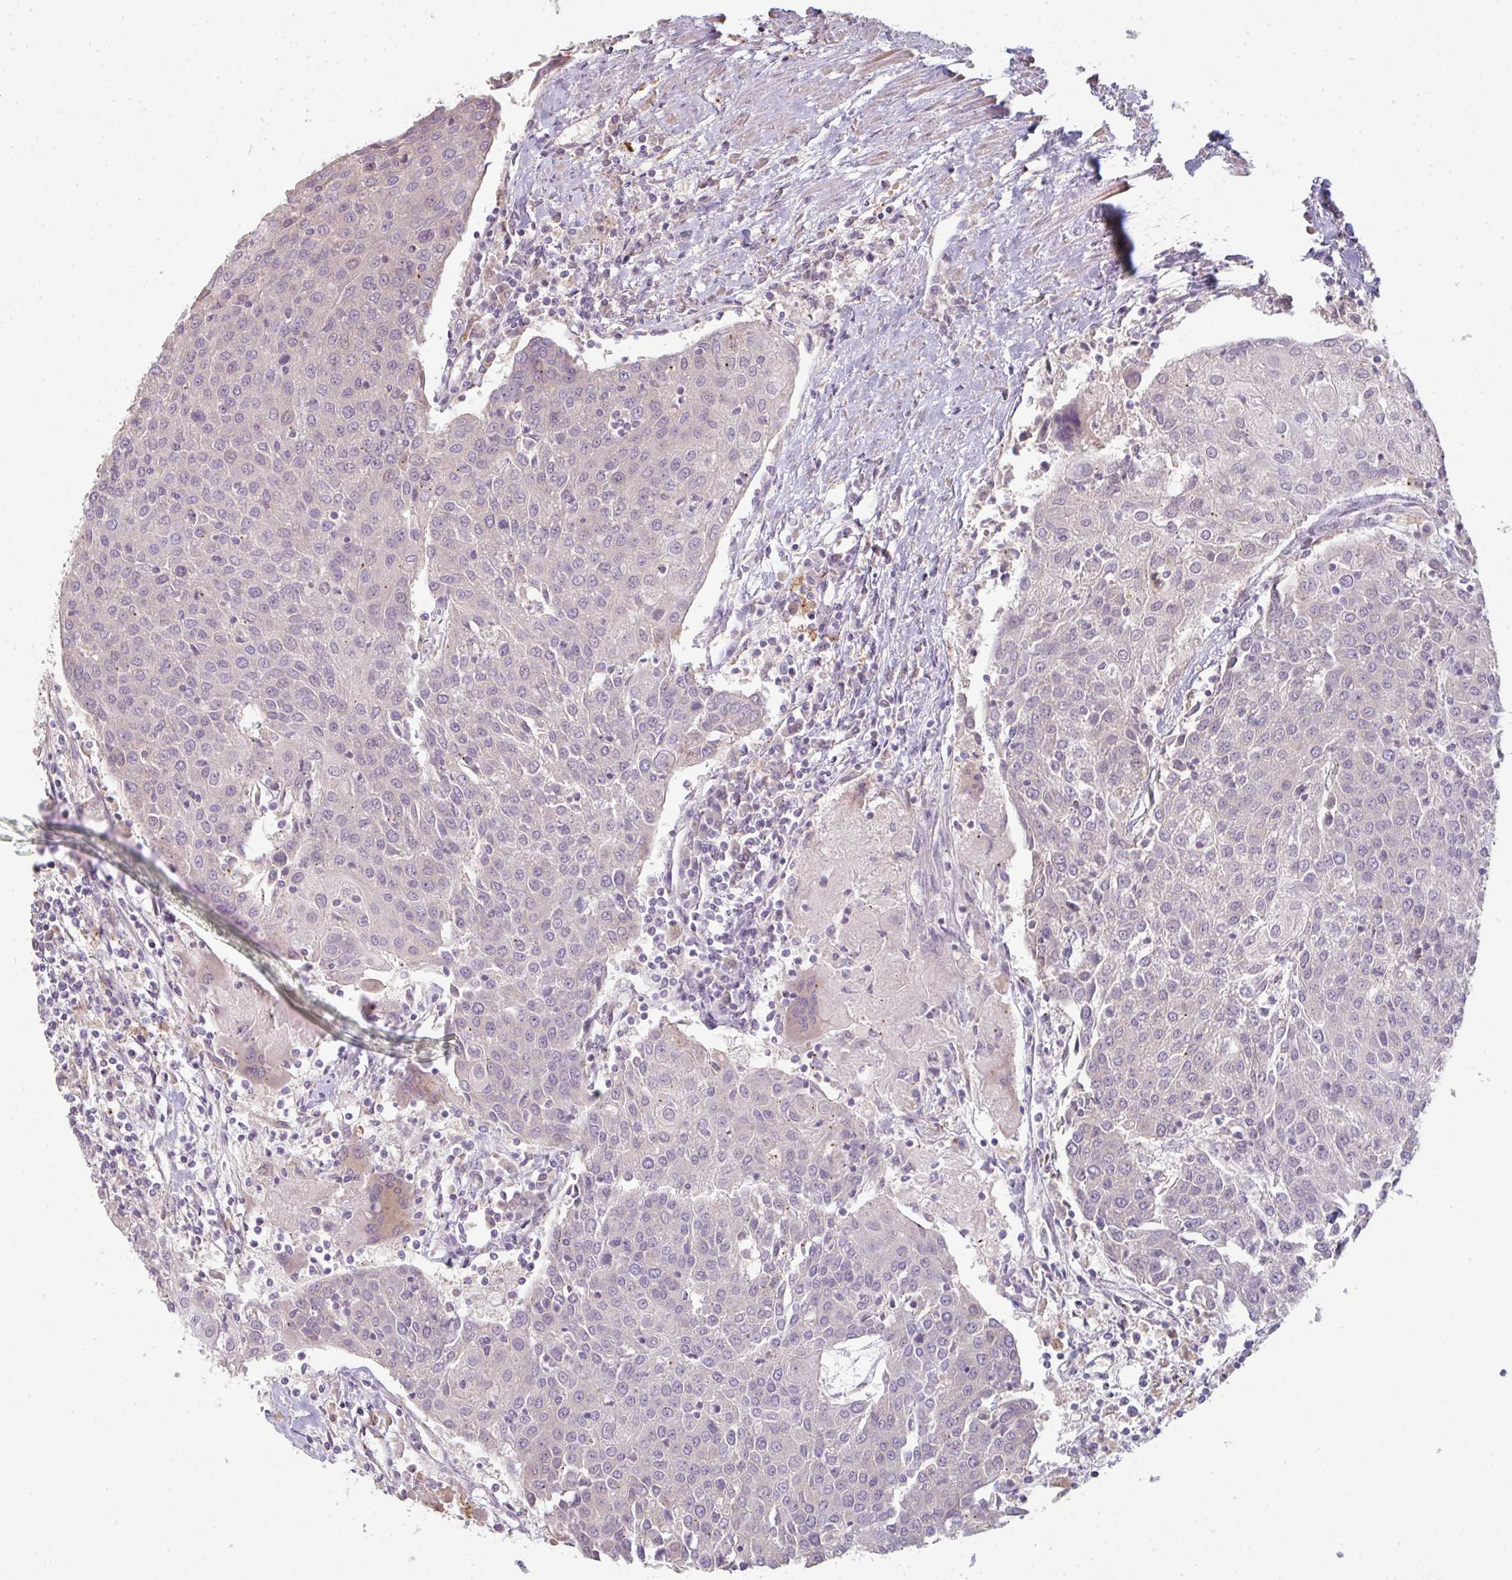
{"staining": {"intensity": "negative", "quantity": "none", "location": "none"}, "tissue": "urothelial cancer", "cell_type": "Tumor cells", "image_type": "cancer", "snomed": [{"axis": "morphology", "description": "Urothelial carcinoma, High grade"}, {"axis": "topography", "description": "Urinary bladder"}], "caption": "The micrograph demonstrates no significant positivity in tumor cells of high-grade urothelial carcinoma.", "gene": "TMEM237", "patient": {"sex": "female", "age": 85}}